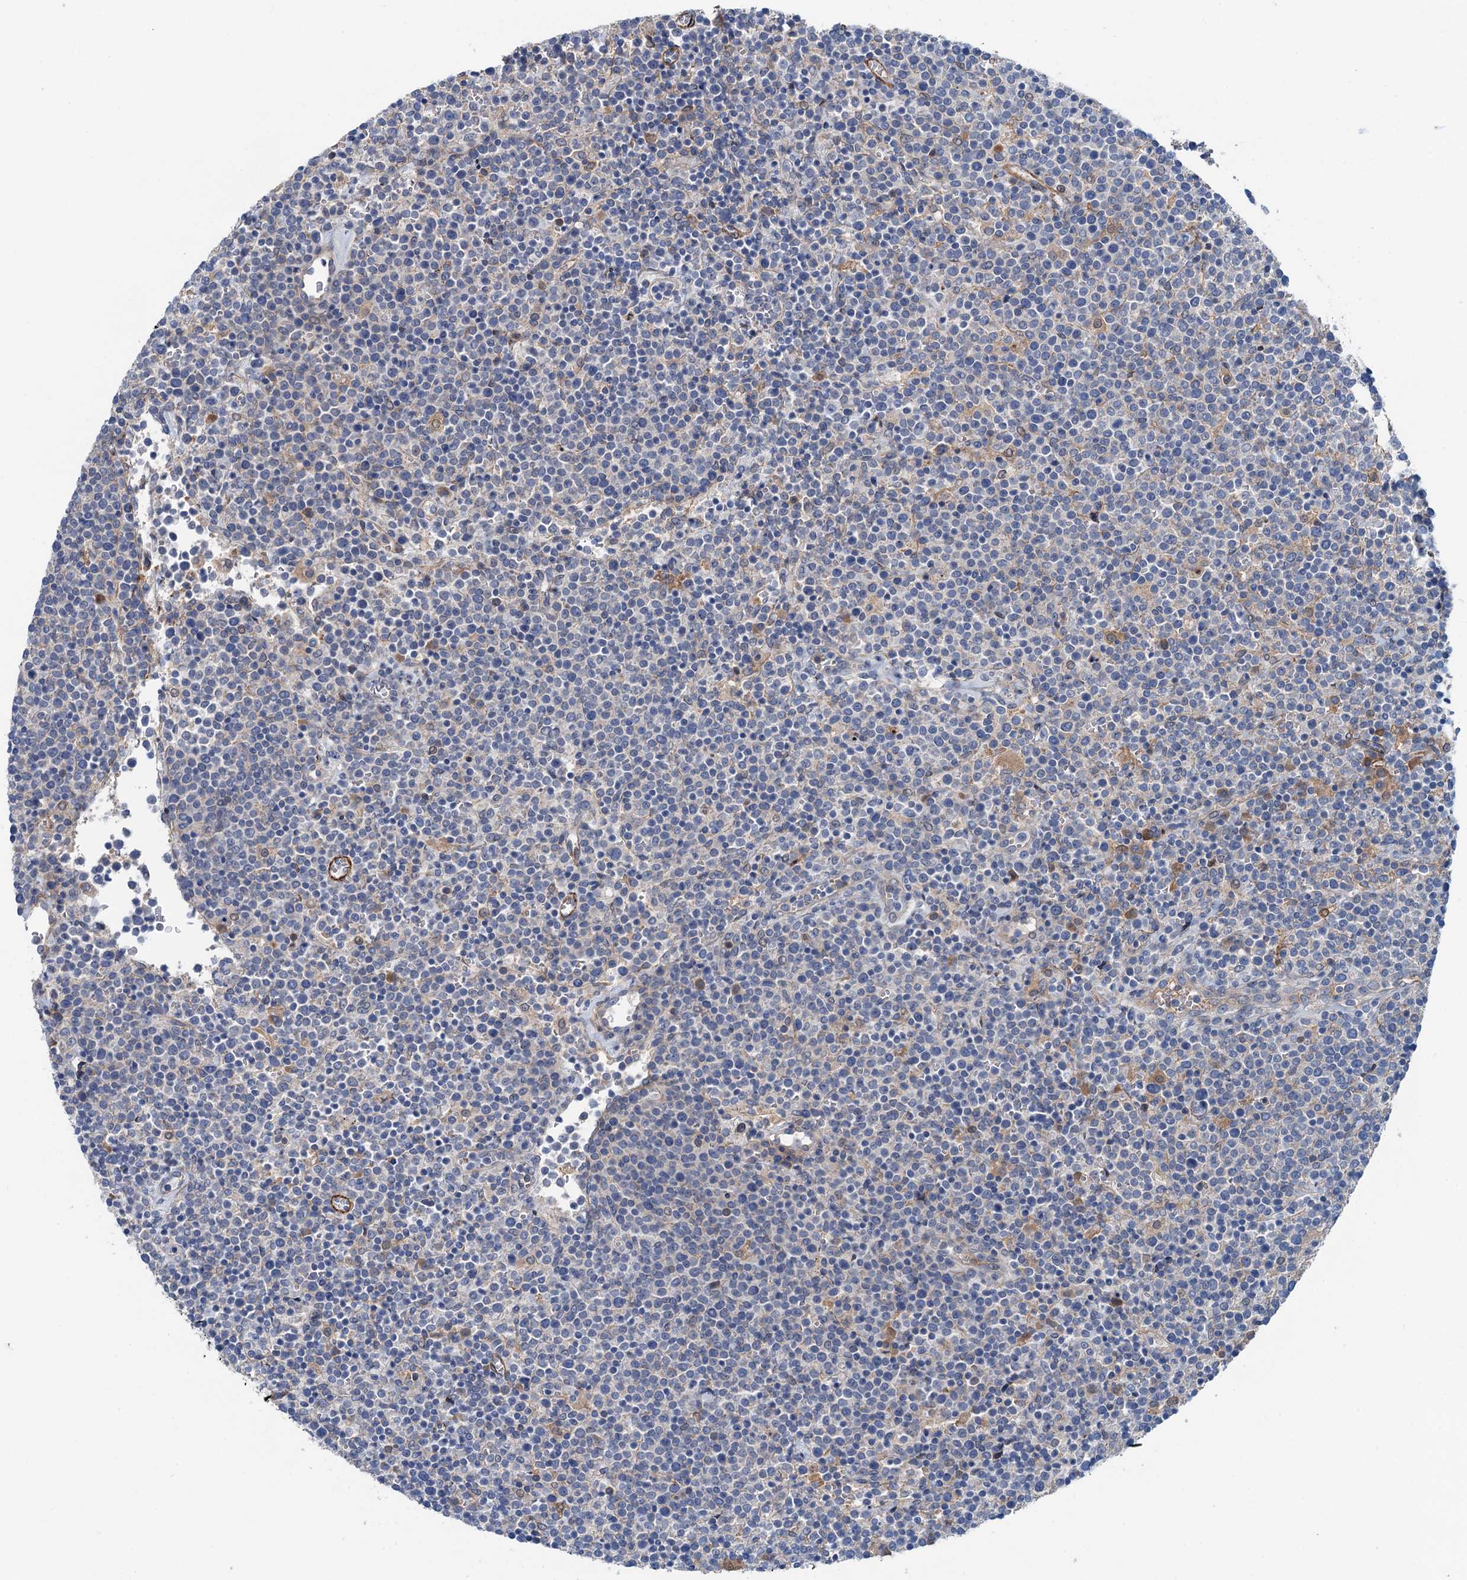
{"staining": {"intensity": "negative", "quantity": "none", "location": "none"}, "tissue": "lymphoma", "cell_type": "Tumor cells", "image_type": "cancer", "snomed": [{"axis": "morphology", "description": "Malignant lymphoma, non-Hodgkin's type, High grade"}, {"axis": "topography", "description": "Lymph node"}], "caption": "Lymphoma was stained to show a protein in brown. There is no significant expression in tumor cells.", "gene": "CSTPP1", "patient": {"sex": "male", "age": 61}}